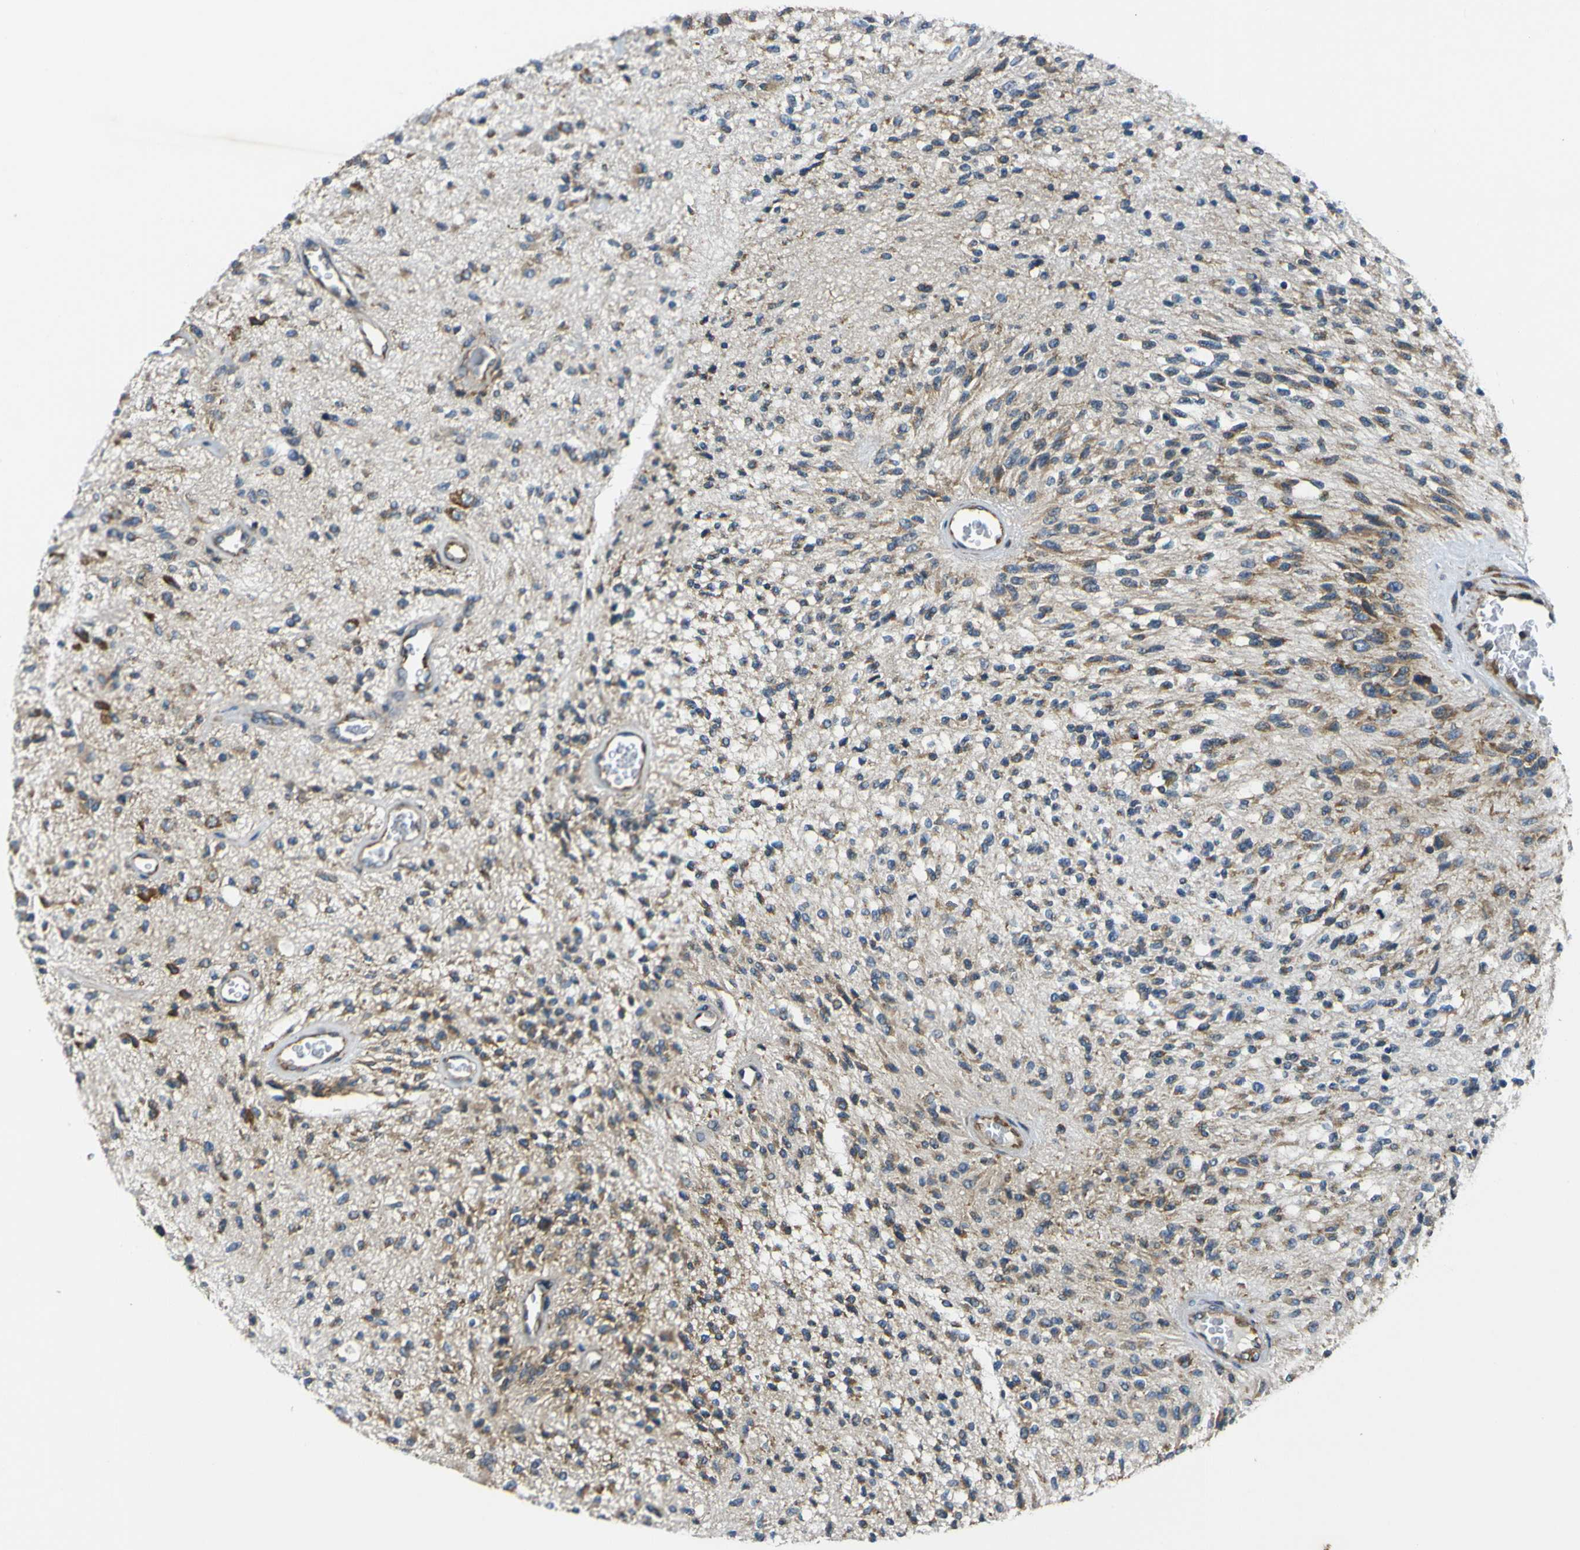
{"staining": {"intensity": "weak", "quantity": "25%-75%", "location": "cytoplasmic/membranous"}, "tissue": "glioma", "cell_type": "Tumor cells", "image_type": "cancer", "snomed": [{"axis": "morphology", "description": "Normal tissue, NOS"}, {"axis": "morphology", "description": "Glioma, malignant, High grade"}, {"axis": "topography", "description": "Cerebral cortex"}], "caption": "An immunohistochemistry (IHC) photomicrograph of neoplastic tissue is shown. Protein staining in brown labels weak cytoplasmic/membranous positivity in malignant glioma (high-grade) within tumor cells. (IHC, brightfield microscopy, high magnification).", "gene": "RPSA", "patient": {"sex": "male", "age": 77}}